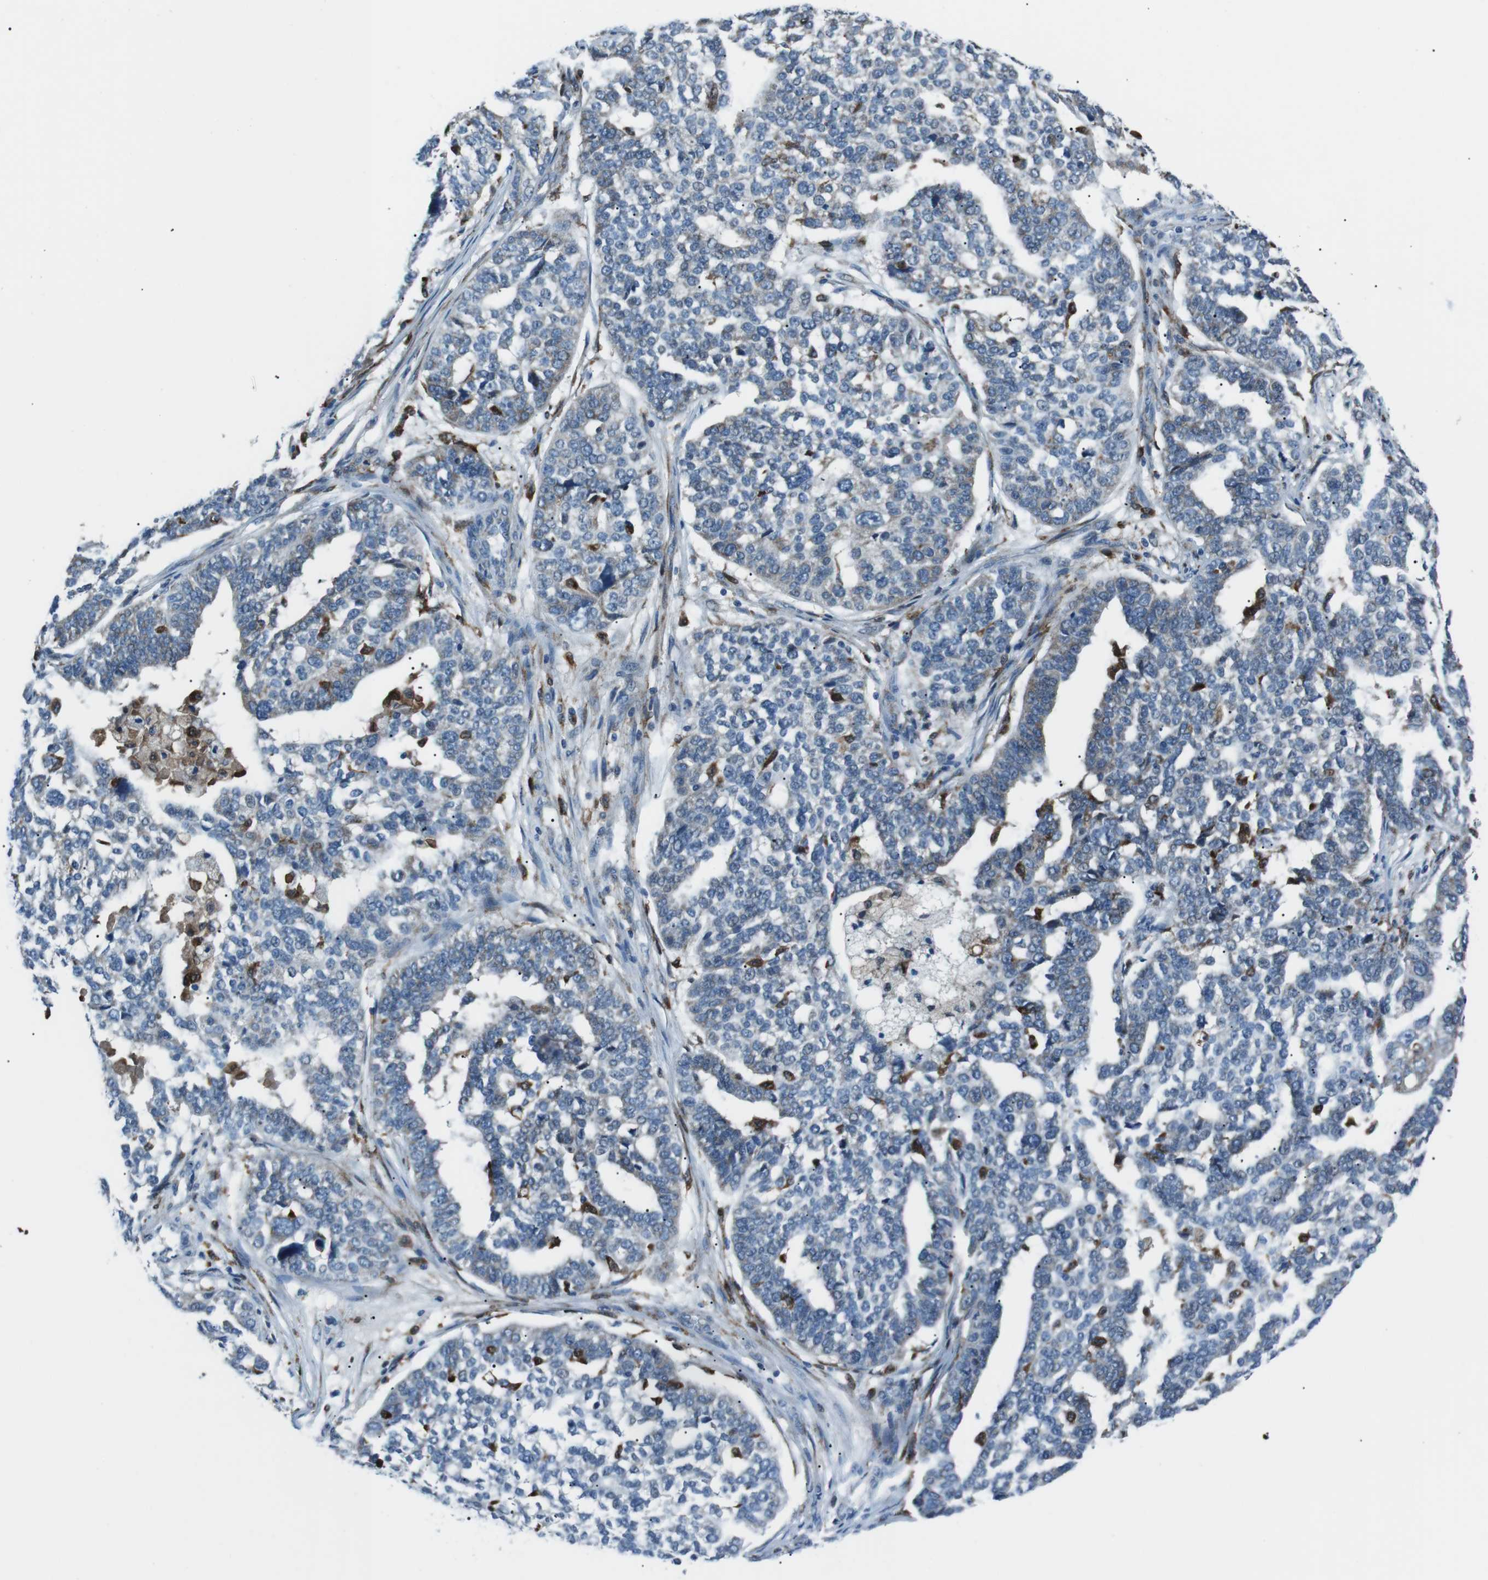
{"staining": {"intensity": "negative", "quantity": "none", "location": "none"}, "tissue": "ovarian cancer", "cell_type": "Tumor cells", "image_type": "cancer", "snomed": [{"axis": "morphology", "description": "Cystadenocarcinoma, serous, NOS"}, {"axis": "topography", "description": "Ovary"}], "caption": "This is a image of IHC staining of serous cystadenocarcinoma (ovarian), which shows no expression in tumor cells.", "gene": "BLNK", "patient": {"sex": "female", "age": 59}}